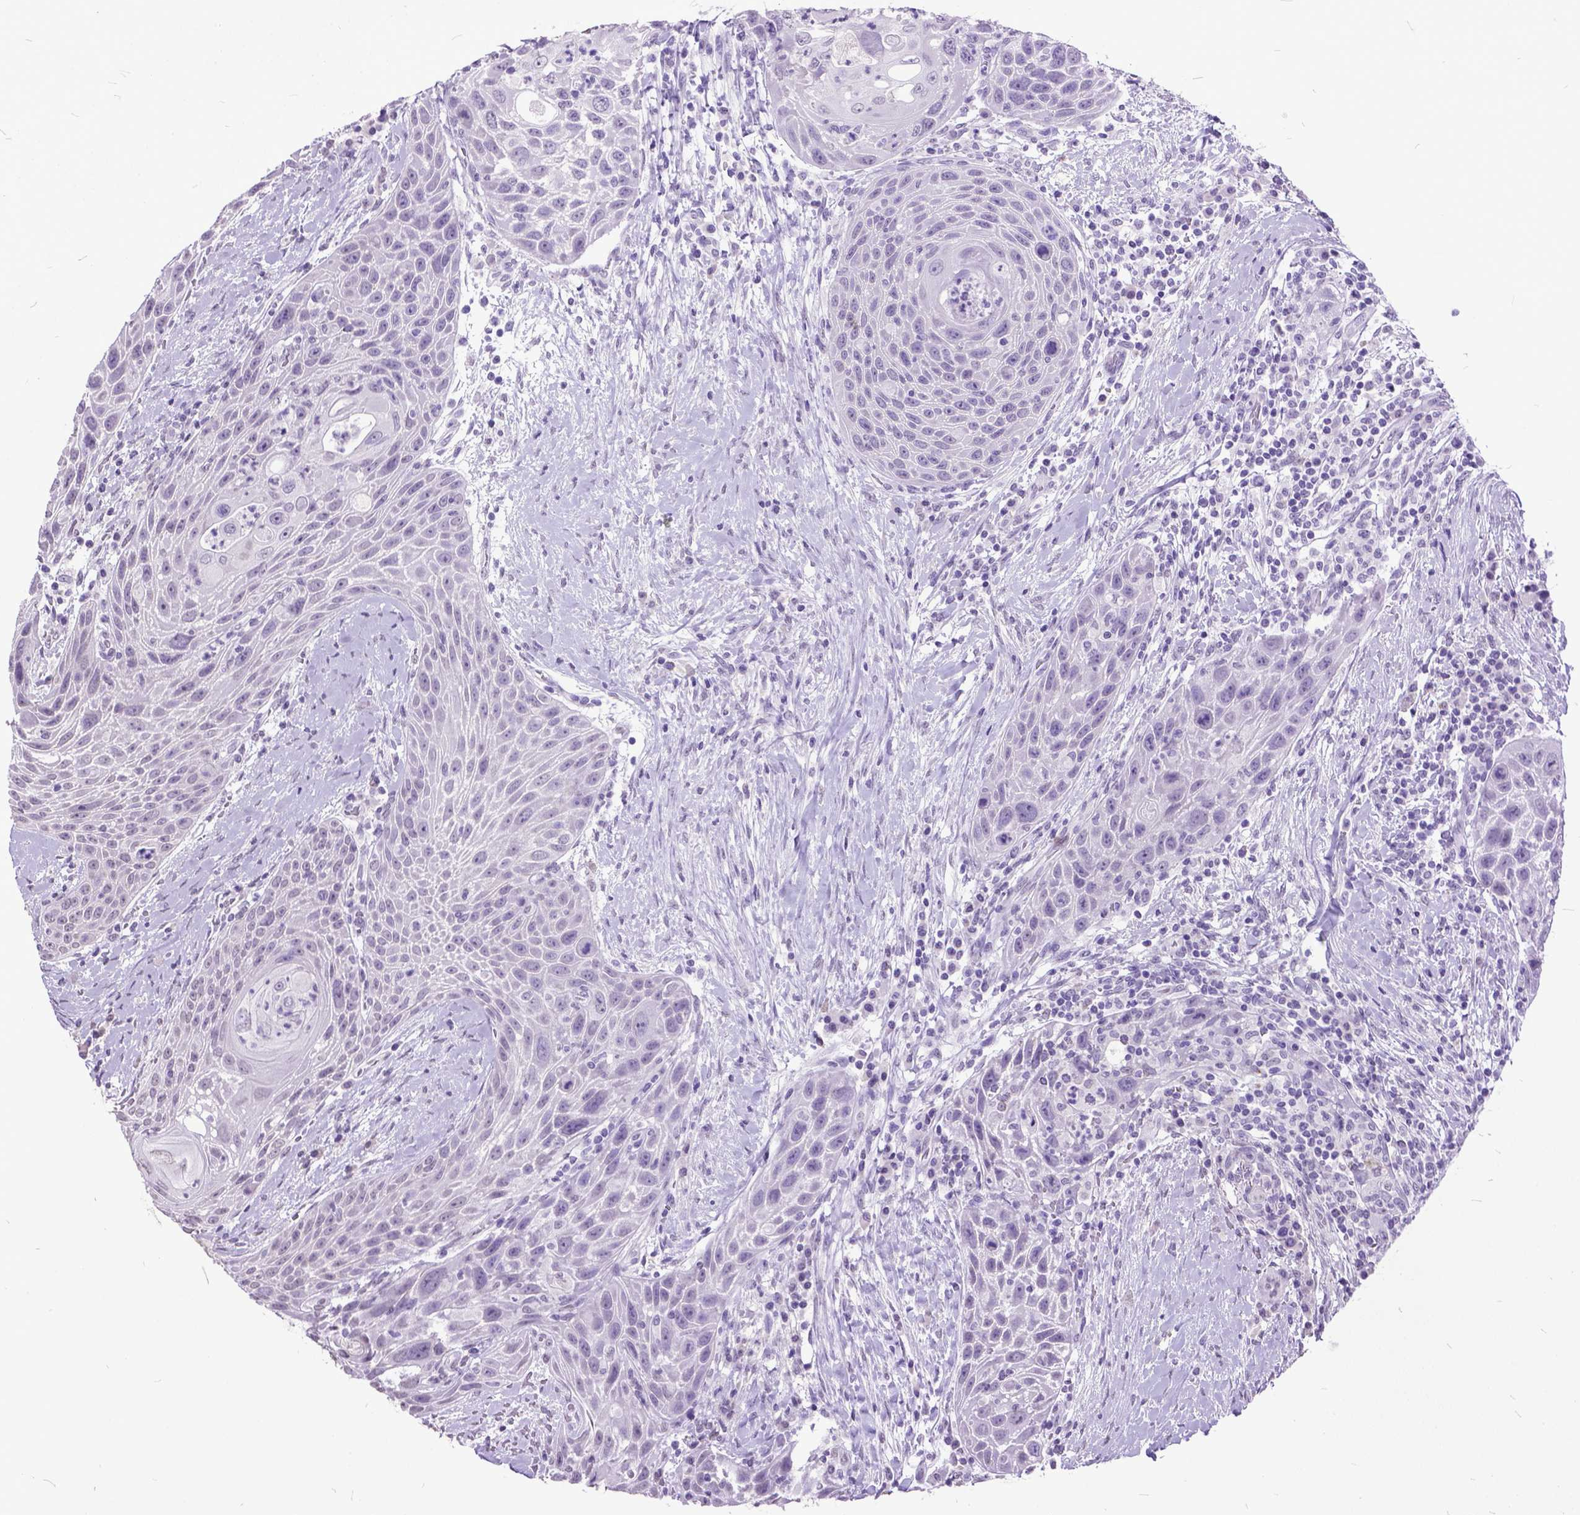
{"staining": {"intensity": "negative", "quantity": "none", "location": "none"}, "tissue": "head and neck cancer", "cell_type": "Tumor cells", "image_type": "cancer", "snomed": [{"axis": "morphology", "description": "Squamous cell carcinoma, NOS"}, {"axis": "topography", "description": "Head-Neck"}], "caption": "Tumor cells show no significant positivity in head and neck squamous cell carcinoma.", "gene": "MARCHF10", "patient": {"sex": "male", "age": 69}}